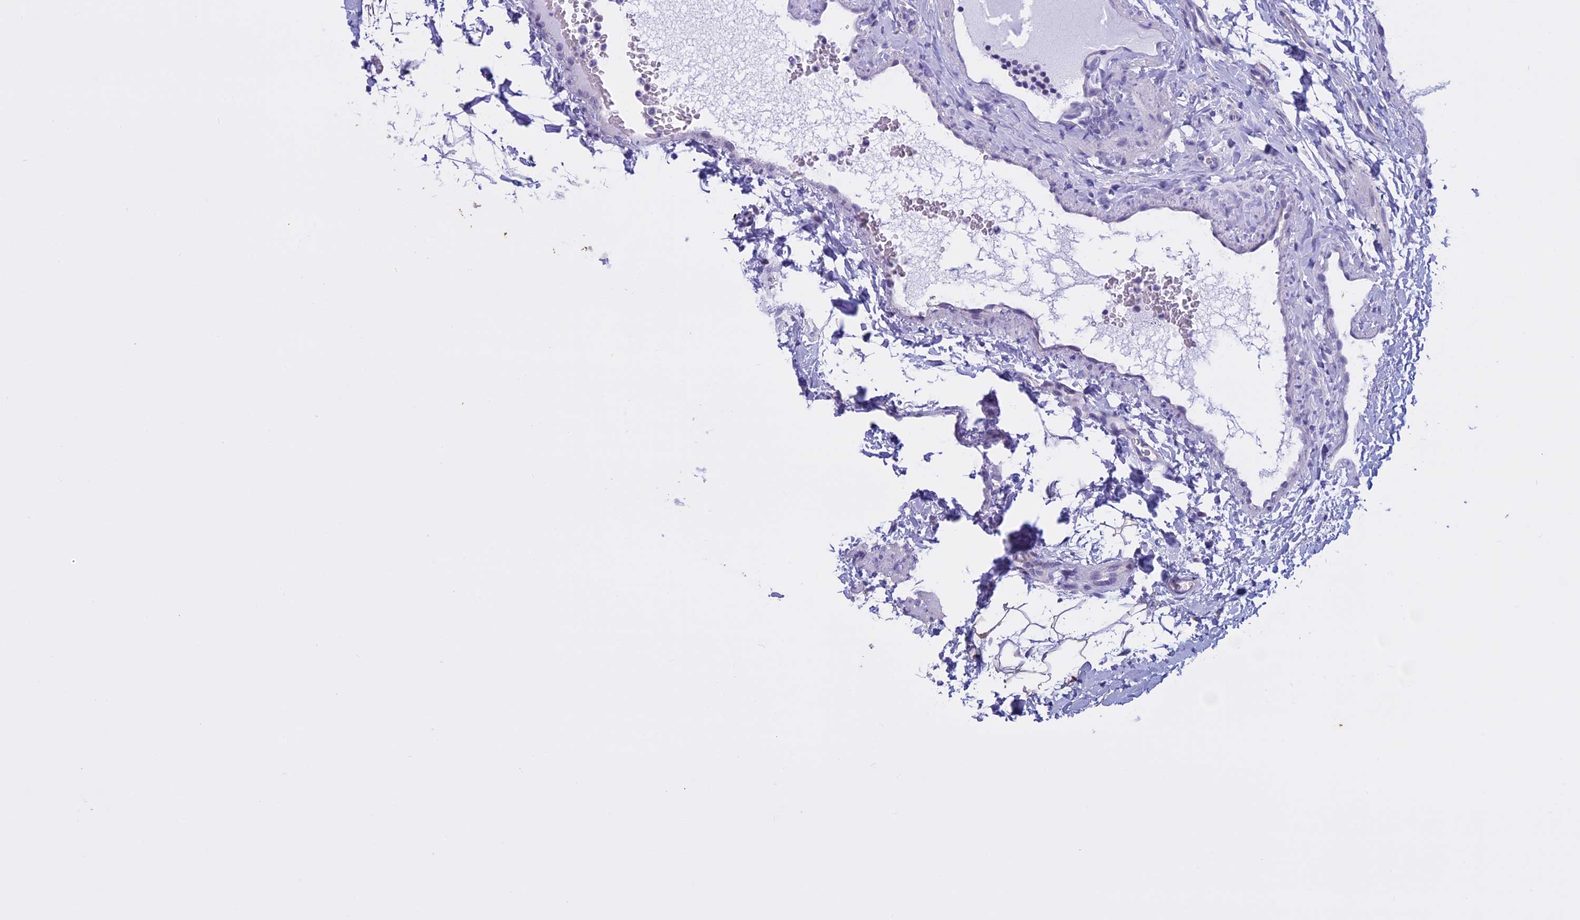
{"staining": {"intensity": "negative", "quantity": "none", "location": "none"}, "tissue": "lymph node", "cell_type": "Germinal center cells", "image_type": "normal", "snomed": [{"axis": "morphology", "description": "Normal tissue, NOS"}, {"axis": "topography", "description": "Lymph node"}], "caption": "The photomicrograph exhibits no significant positivity in germinal center cells of lymph node.", "gene": "LHFPL2", "patient": {"sex": "female", "age": 22}}